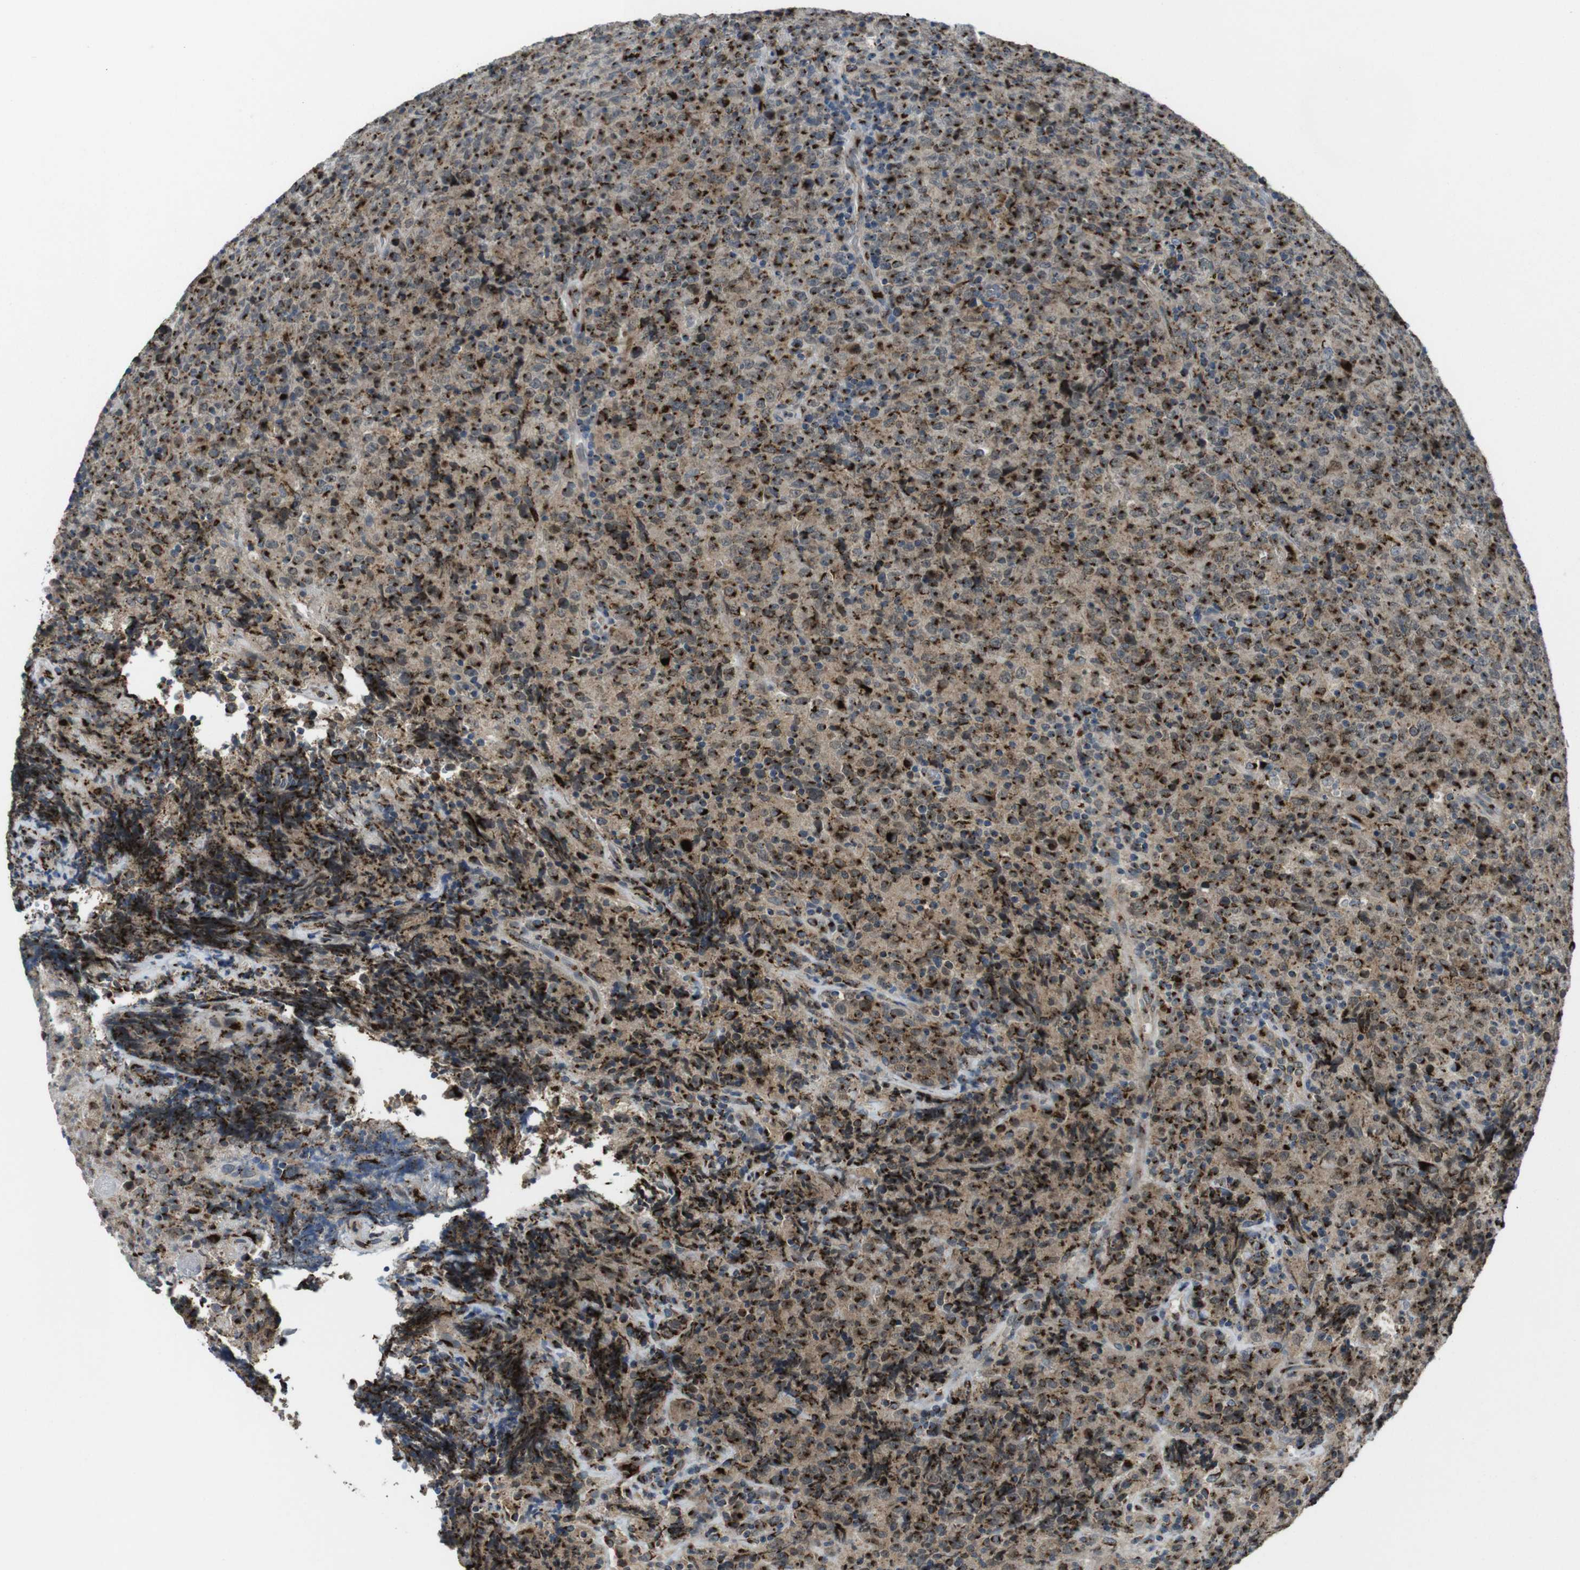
{"staining": {"intensity": "strong", "quantity": ">75%", "location": "cytoplasmic/membranous"}, "tissue": "lymphoma", "cell_type": "Tumor cells", "image_type": "cancer", "snomed": [{"axis": "morphology", "description": "Malignant lymphoma, non-Hodgkin's type, High grade"}, {"axis": "topography", "description": "Tonsil"}], "caption": "Protein analysis of lymphoma tissue exhibits strong cytoplasmic/membranous expression in approximately >75% of tumor cells.", "gene": "ZFPL1", "patient": {"sex": "female", "age": 36}}